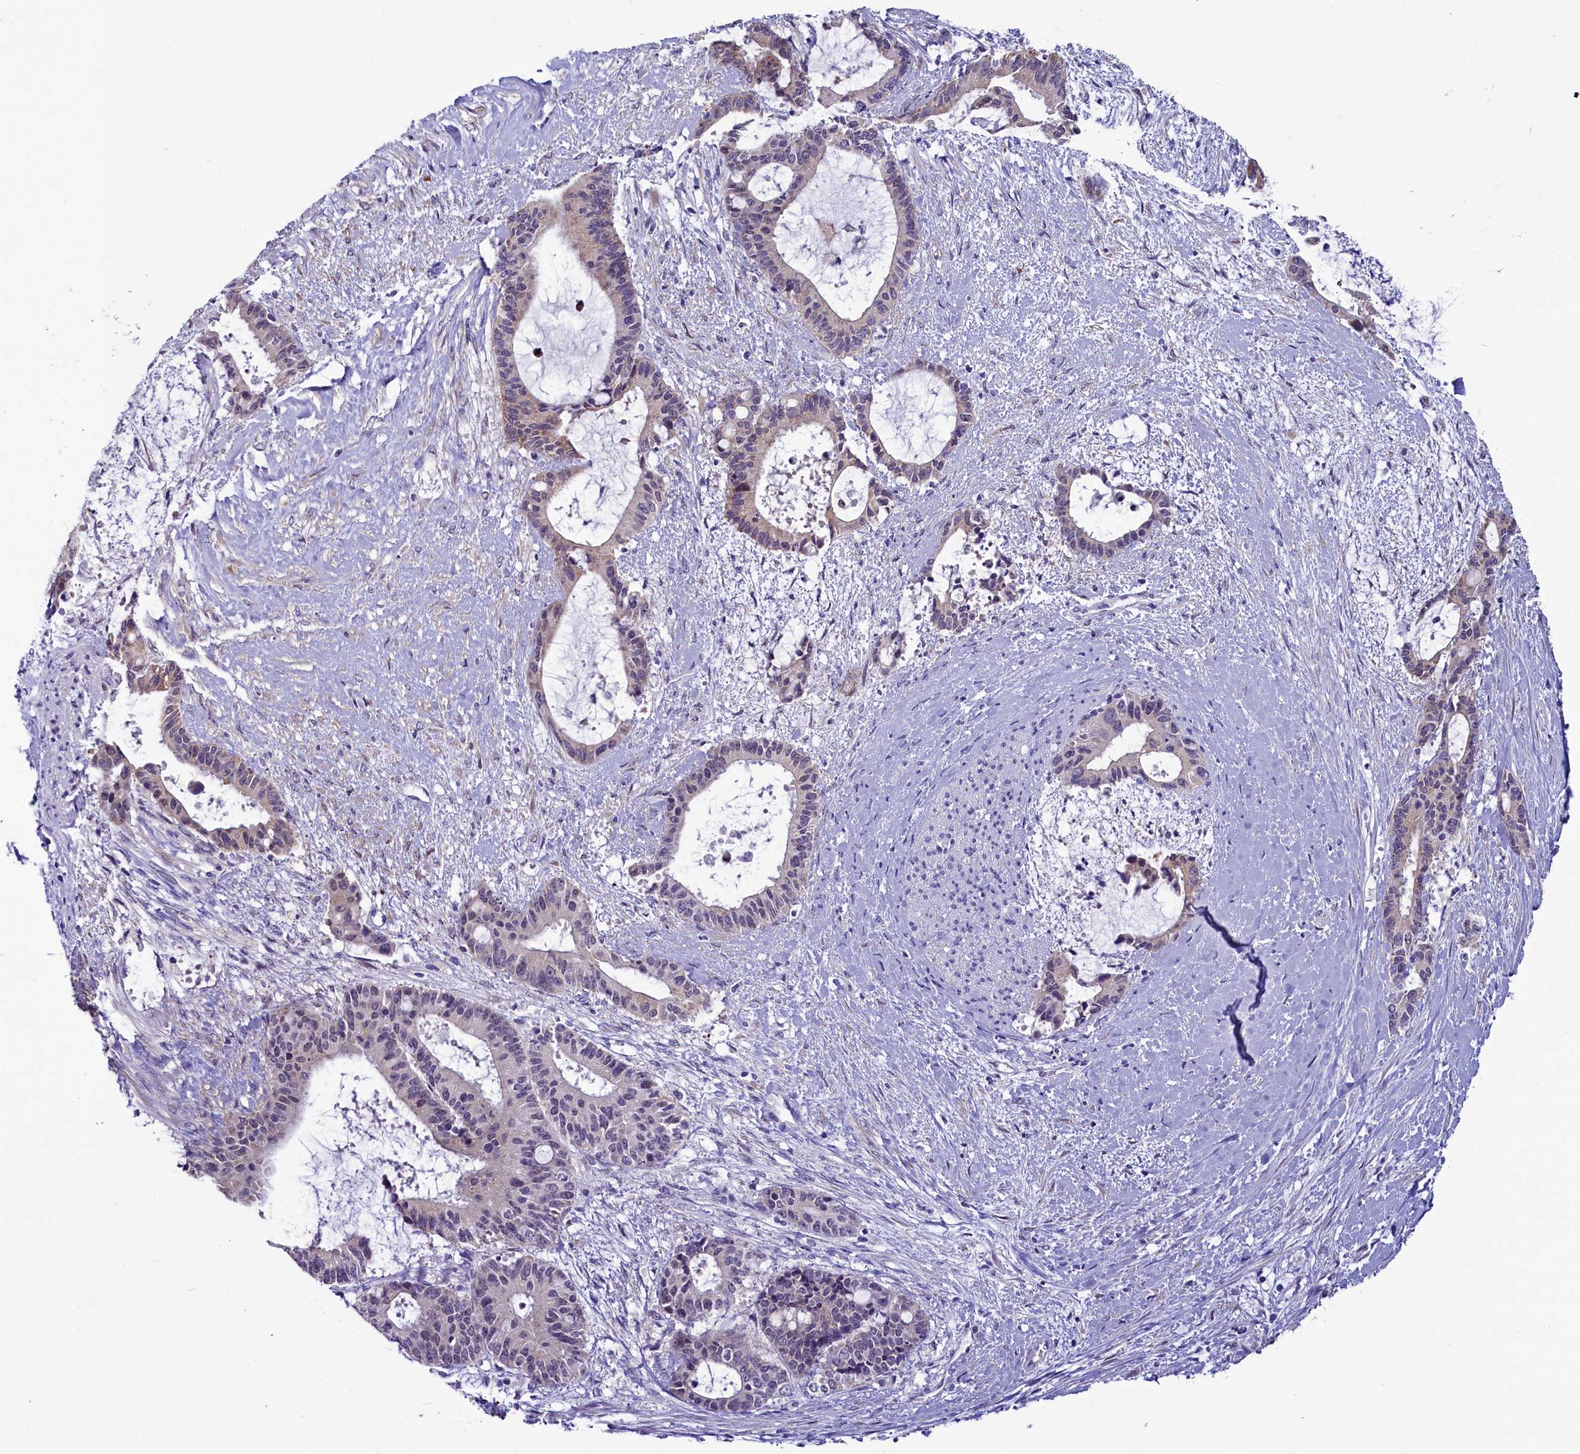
{"staining": {"intensity": "weak", "quantity": "25%-75%", "location": "cytoplasmic/membranous"}, "tissue": "liver cancer", "cell_type": "Tumor cells", "image_type": "cancer", "snomed": [{"axis": "morphology", "description": "Normal tissue, NOS"}, {"axis": "morphology", "description": "Cholangiocarcinoma"}, {"axis": "topography", "description": "Liver"}, {"axis": "topography", "description": "Peripheral nerve tissue"}], "caption": "This micrograph demonstrates immunohistochemistry staining of liver cholangiocarcinoma, with low weak cytoplasmic/membranous staining in approximately 25%-75% of tumor cells.", "gene": "SCD5", "patient": {"sex": "female", "age": 73}}